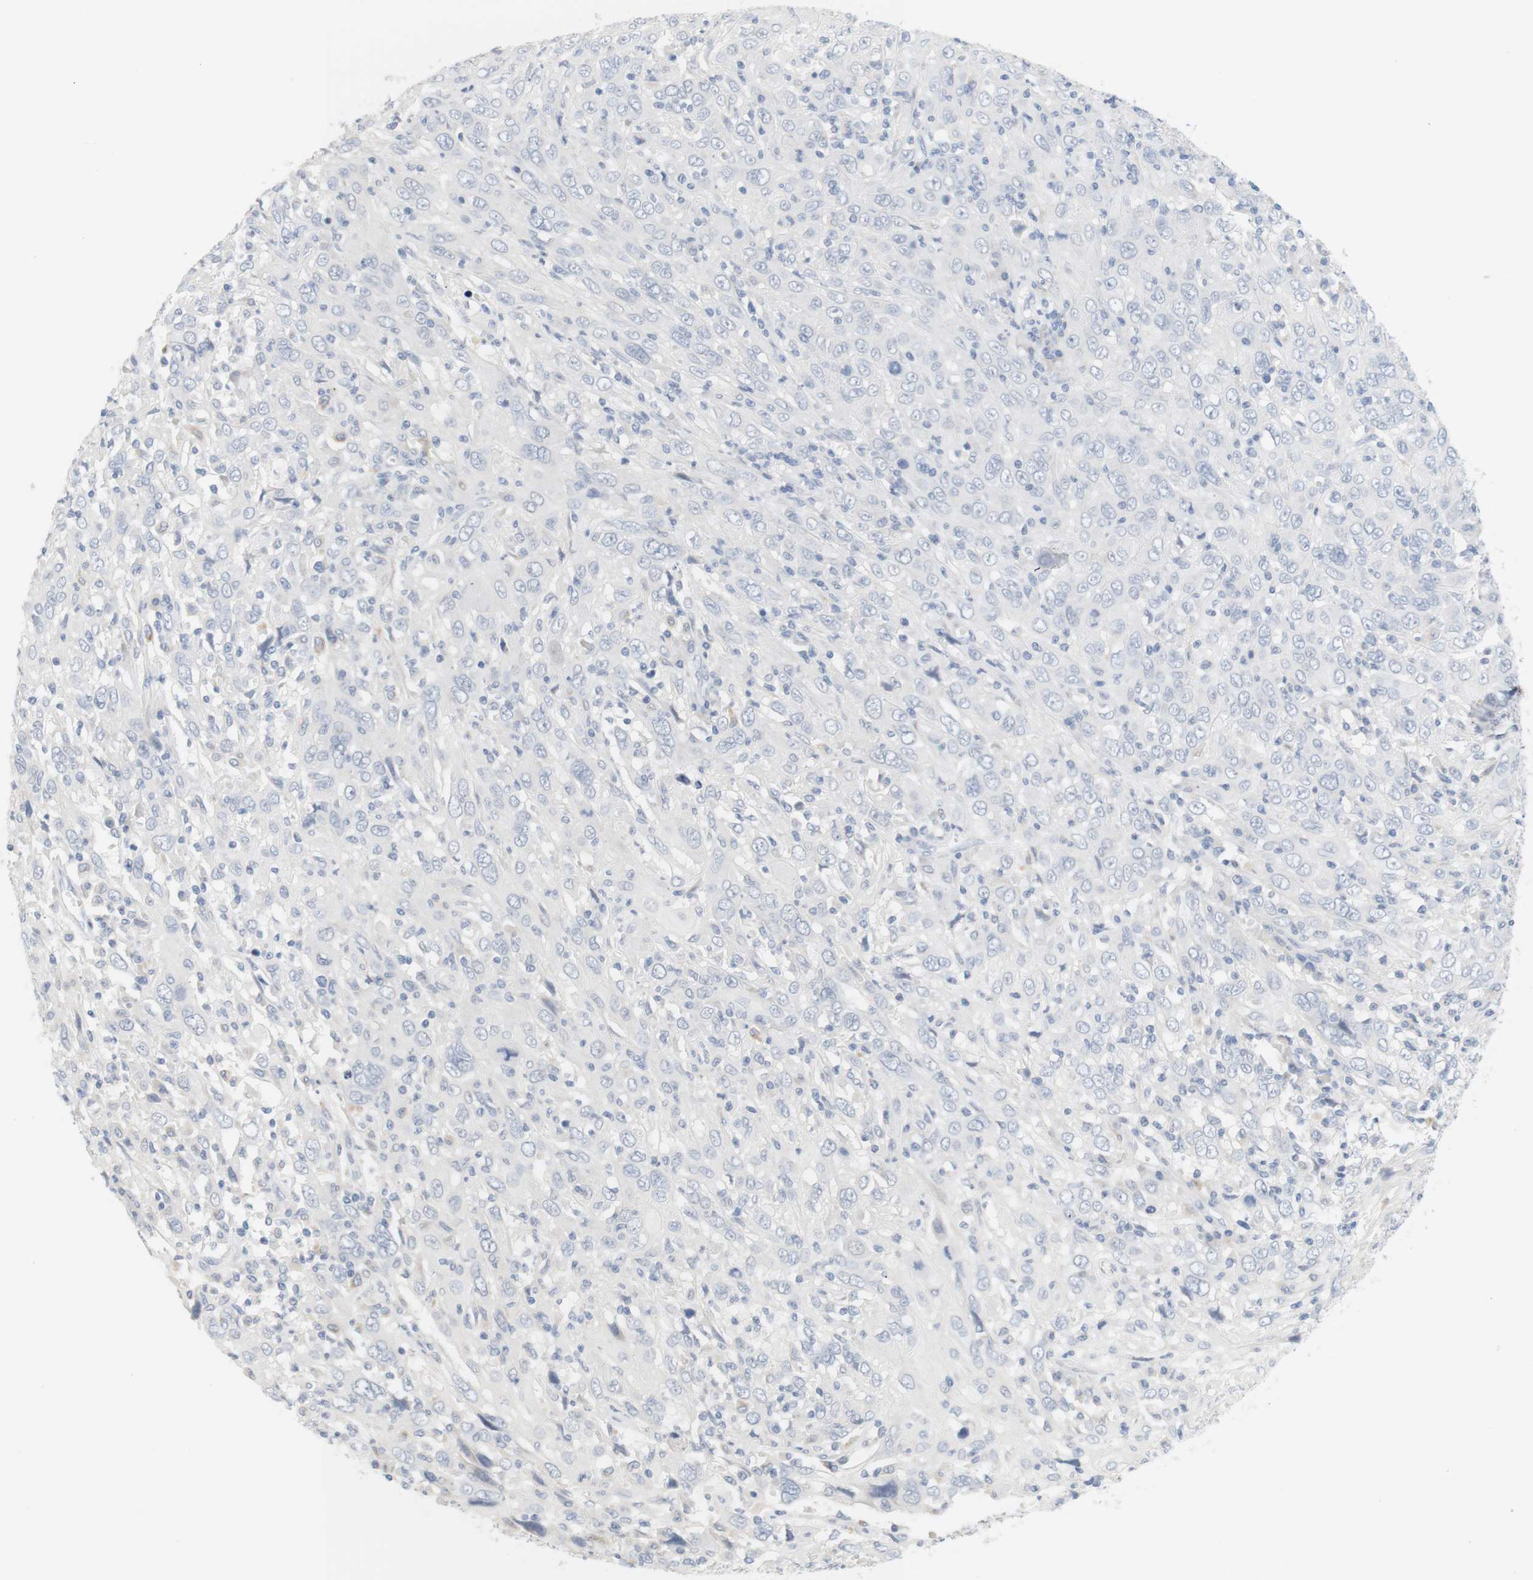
{"staining": {"intensity": "negative", "quantity": "none", "location": "none"}, "tissue": "cervical cancer", "cell_type": "Tumor cells", "image_type": "cancer", "snomed": [{"axis": "morphology", "description": "Squamous cell carcinoma, NOS"}, {"axis": "topography", "description": "Cervix"}], "caption": "A photomicrograph of cervical cancer (squamous cell carcinoma) stained for a protein demonstrates no brown staining in tumor cells.", "gene": "OPRM1", "patient": {"sex": "female", "age": 46}}